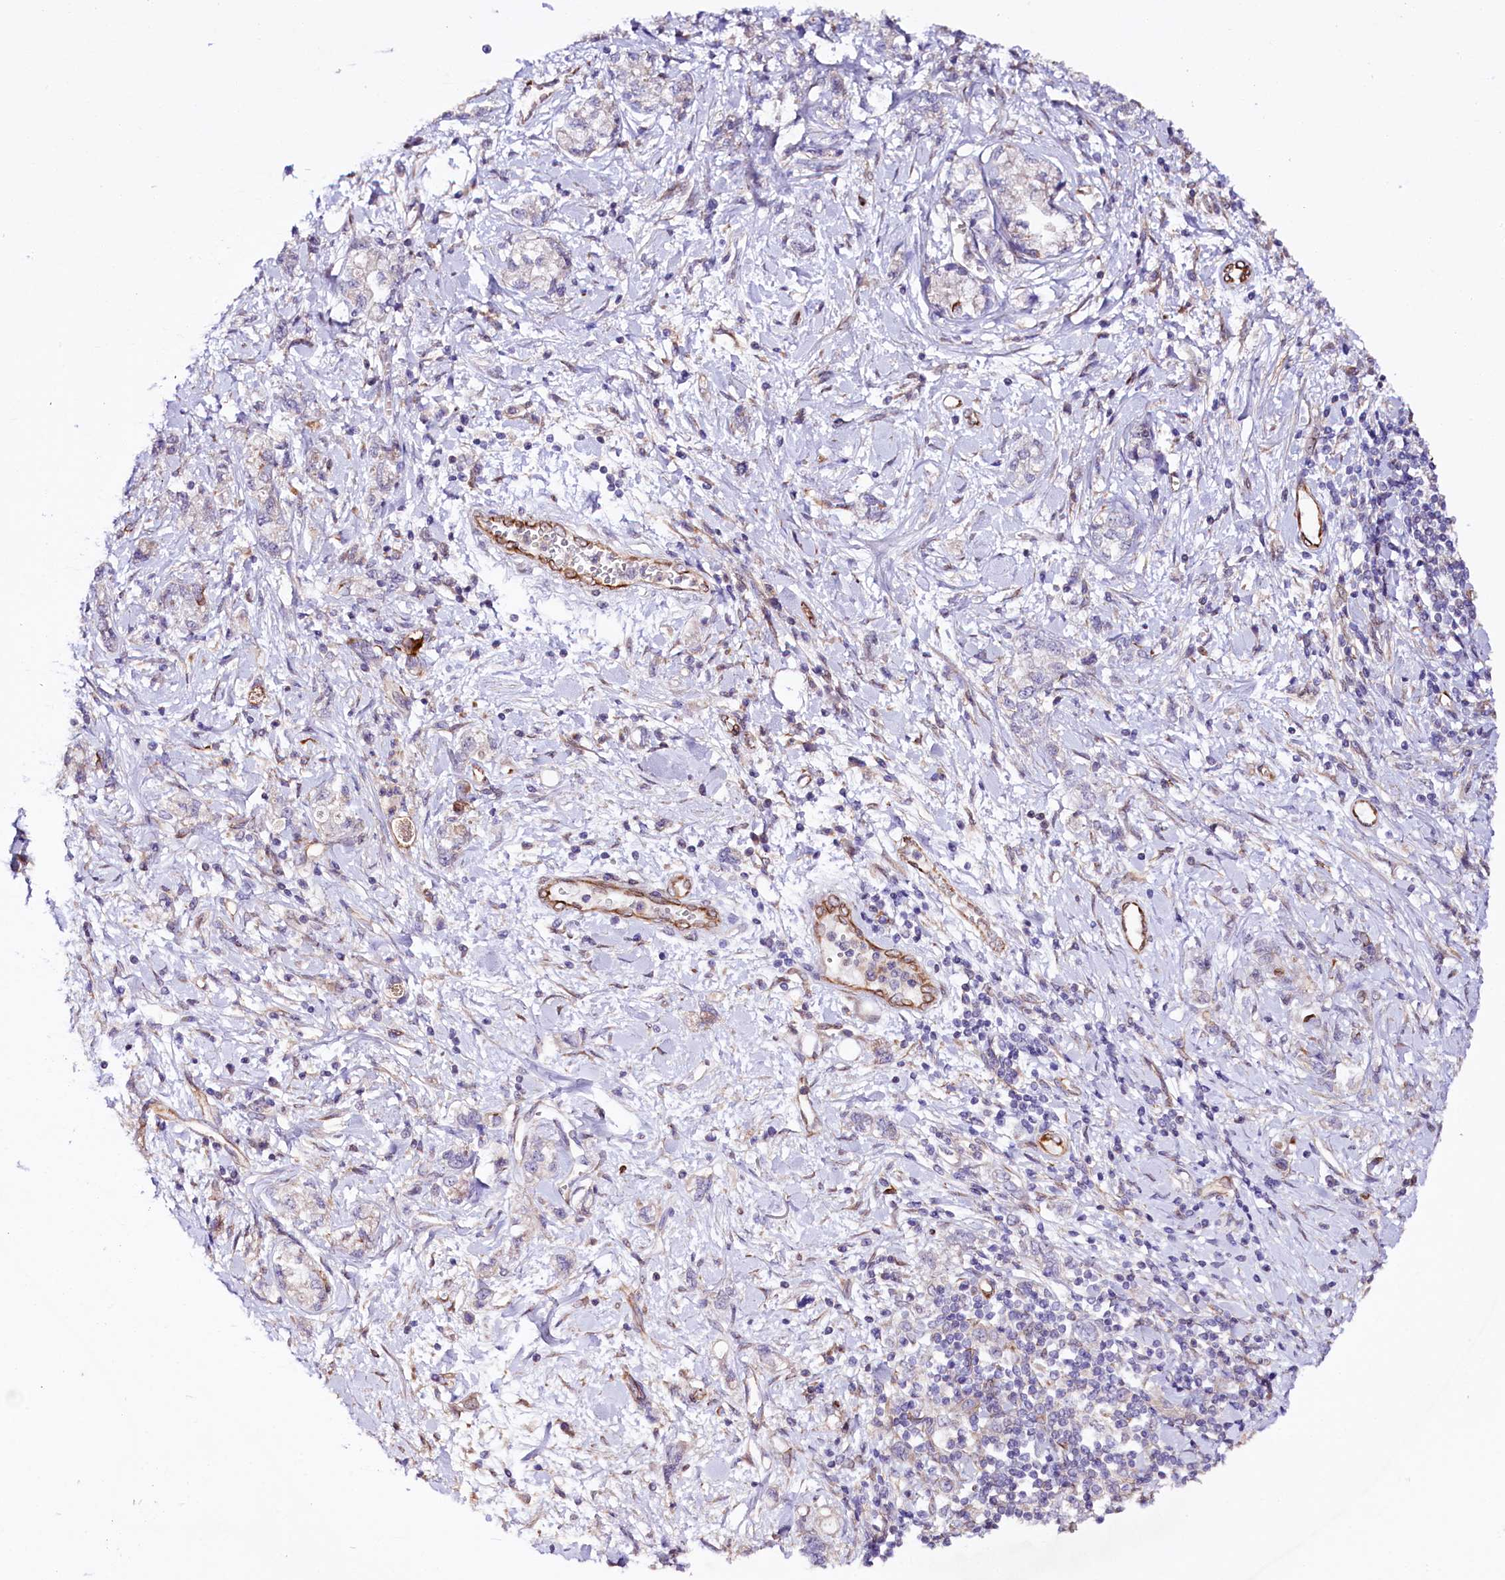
{"staining": {"intensity": "negative", "quantity": "none", "location": "none"}, "tissue": "stomach cancer", "cell_type": "Tumor cells", "image_type": "cancer", "snomed": [{"axis": "morphology", "description": "Adenocarcinoma, NOS"}, {"axis": "topography", "description": "Stomach"}], "caption": "Tumor cells show no significant staining in stomach cancer. Brightfield microscopy of immunohistochemistry (IHC) stained with DAB (3,3'-diaminobenzidine) (brown) and hematoxylin (blue), captured at high magnification.", "gene": "TTC12", "patient": {"sex": "female", "age": 76}}